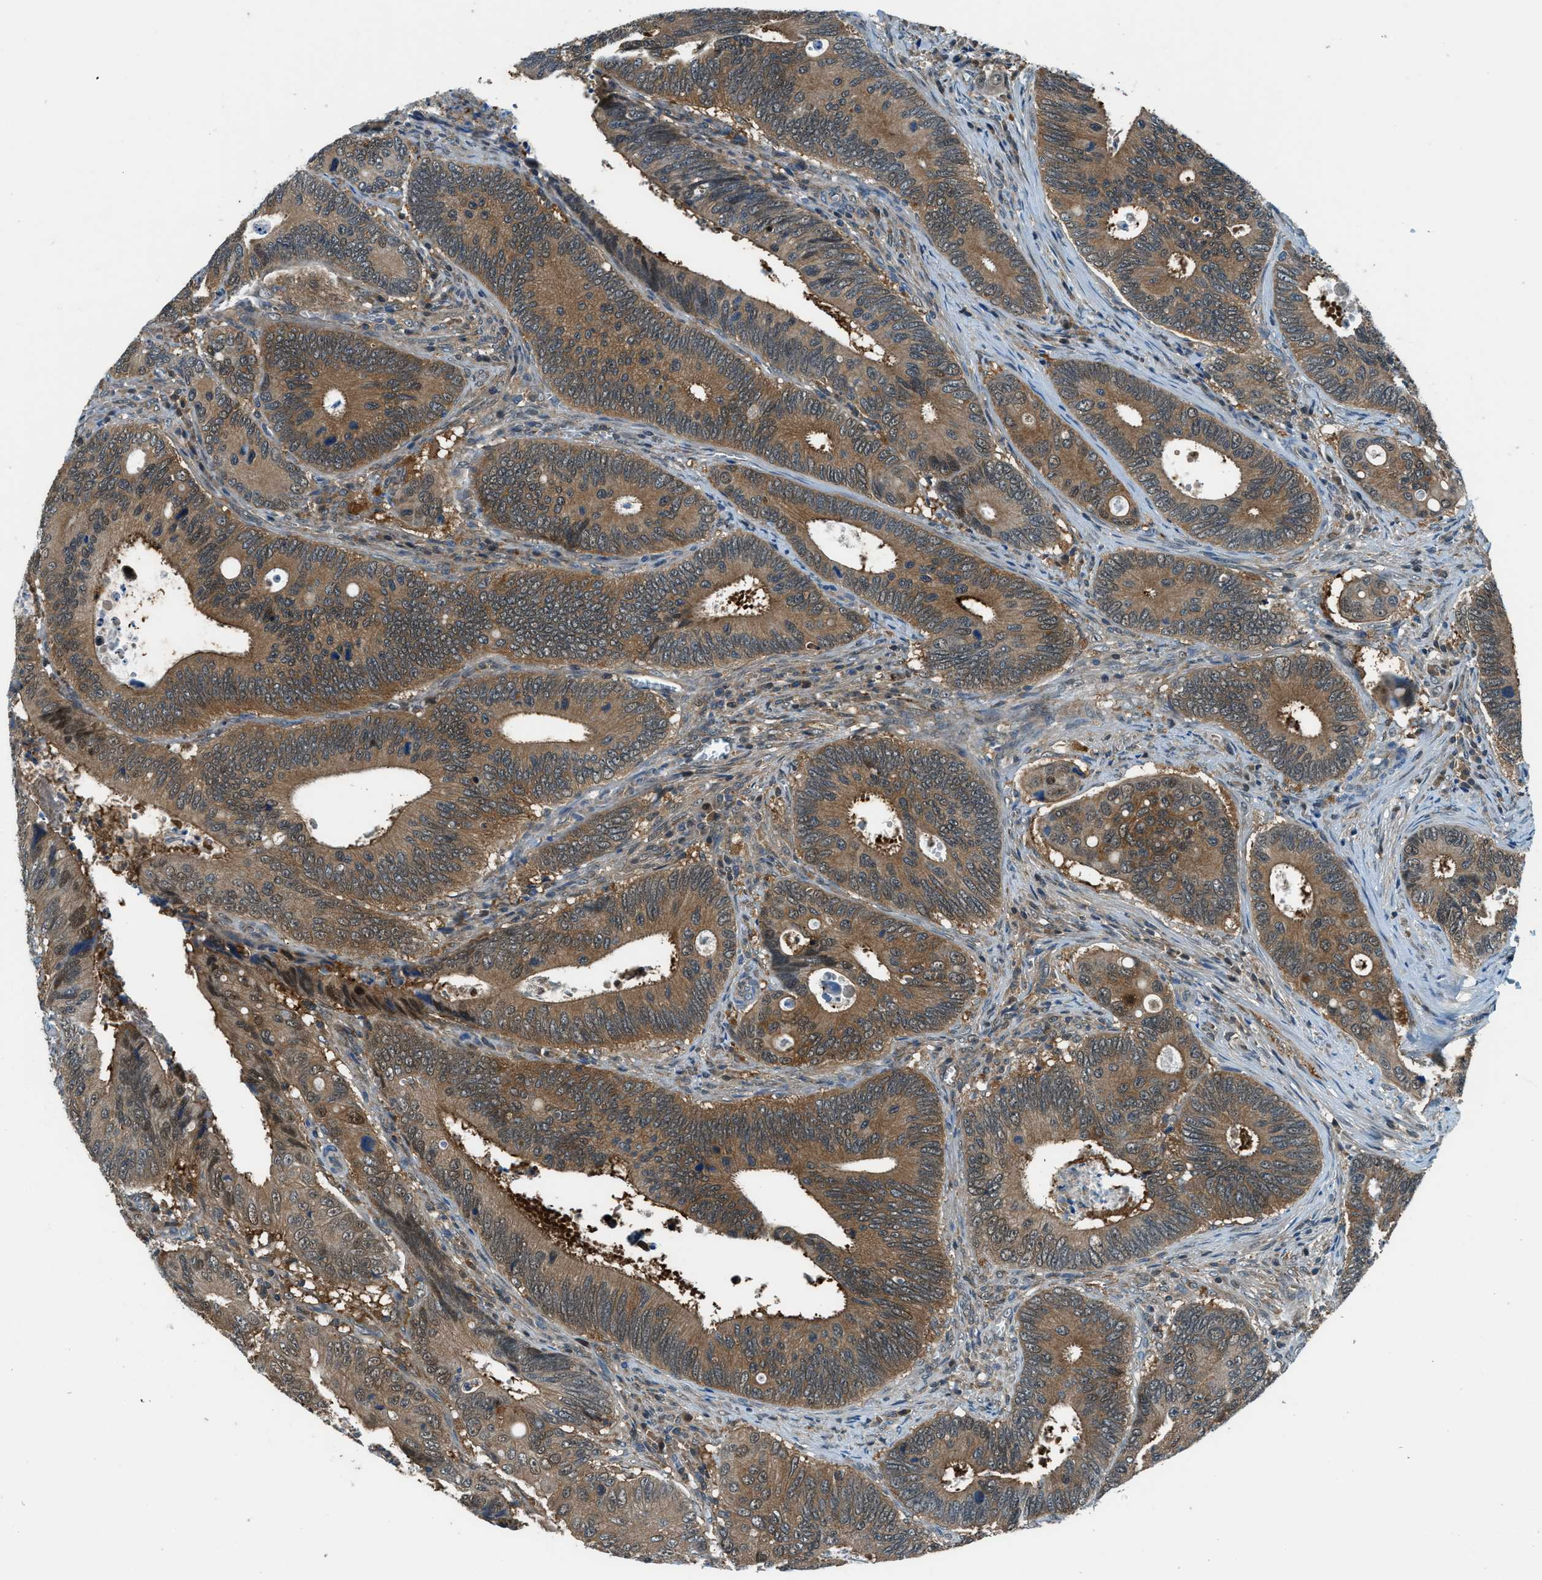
{"staining": {"intensity": "moderate", "quantity": "25%-75%", "location": "cytoplasmic/membranous"}, "tissue": "colorectal cancer", "cell_type": "Tumor cells", "image_type": "cancer", "snomed": [{"axis": "morphology", "description": "Inflammation, NOS"}, {"axis": "morphology", "description": "Adenocarcinoma, NOS"}, {"axis": "topography", "description": "Colon"}], "caption": "Tumor cells show medium levels of moderate cytoplasmic/membranous positivity in about 25%-75% of cells in colorectal cancer (adenocarcinoma).", "gene": "HEBP2", "patient": {"sex": "male", "age": 72}}